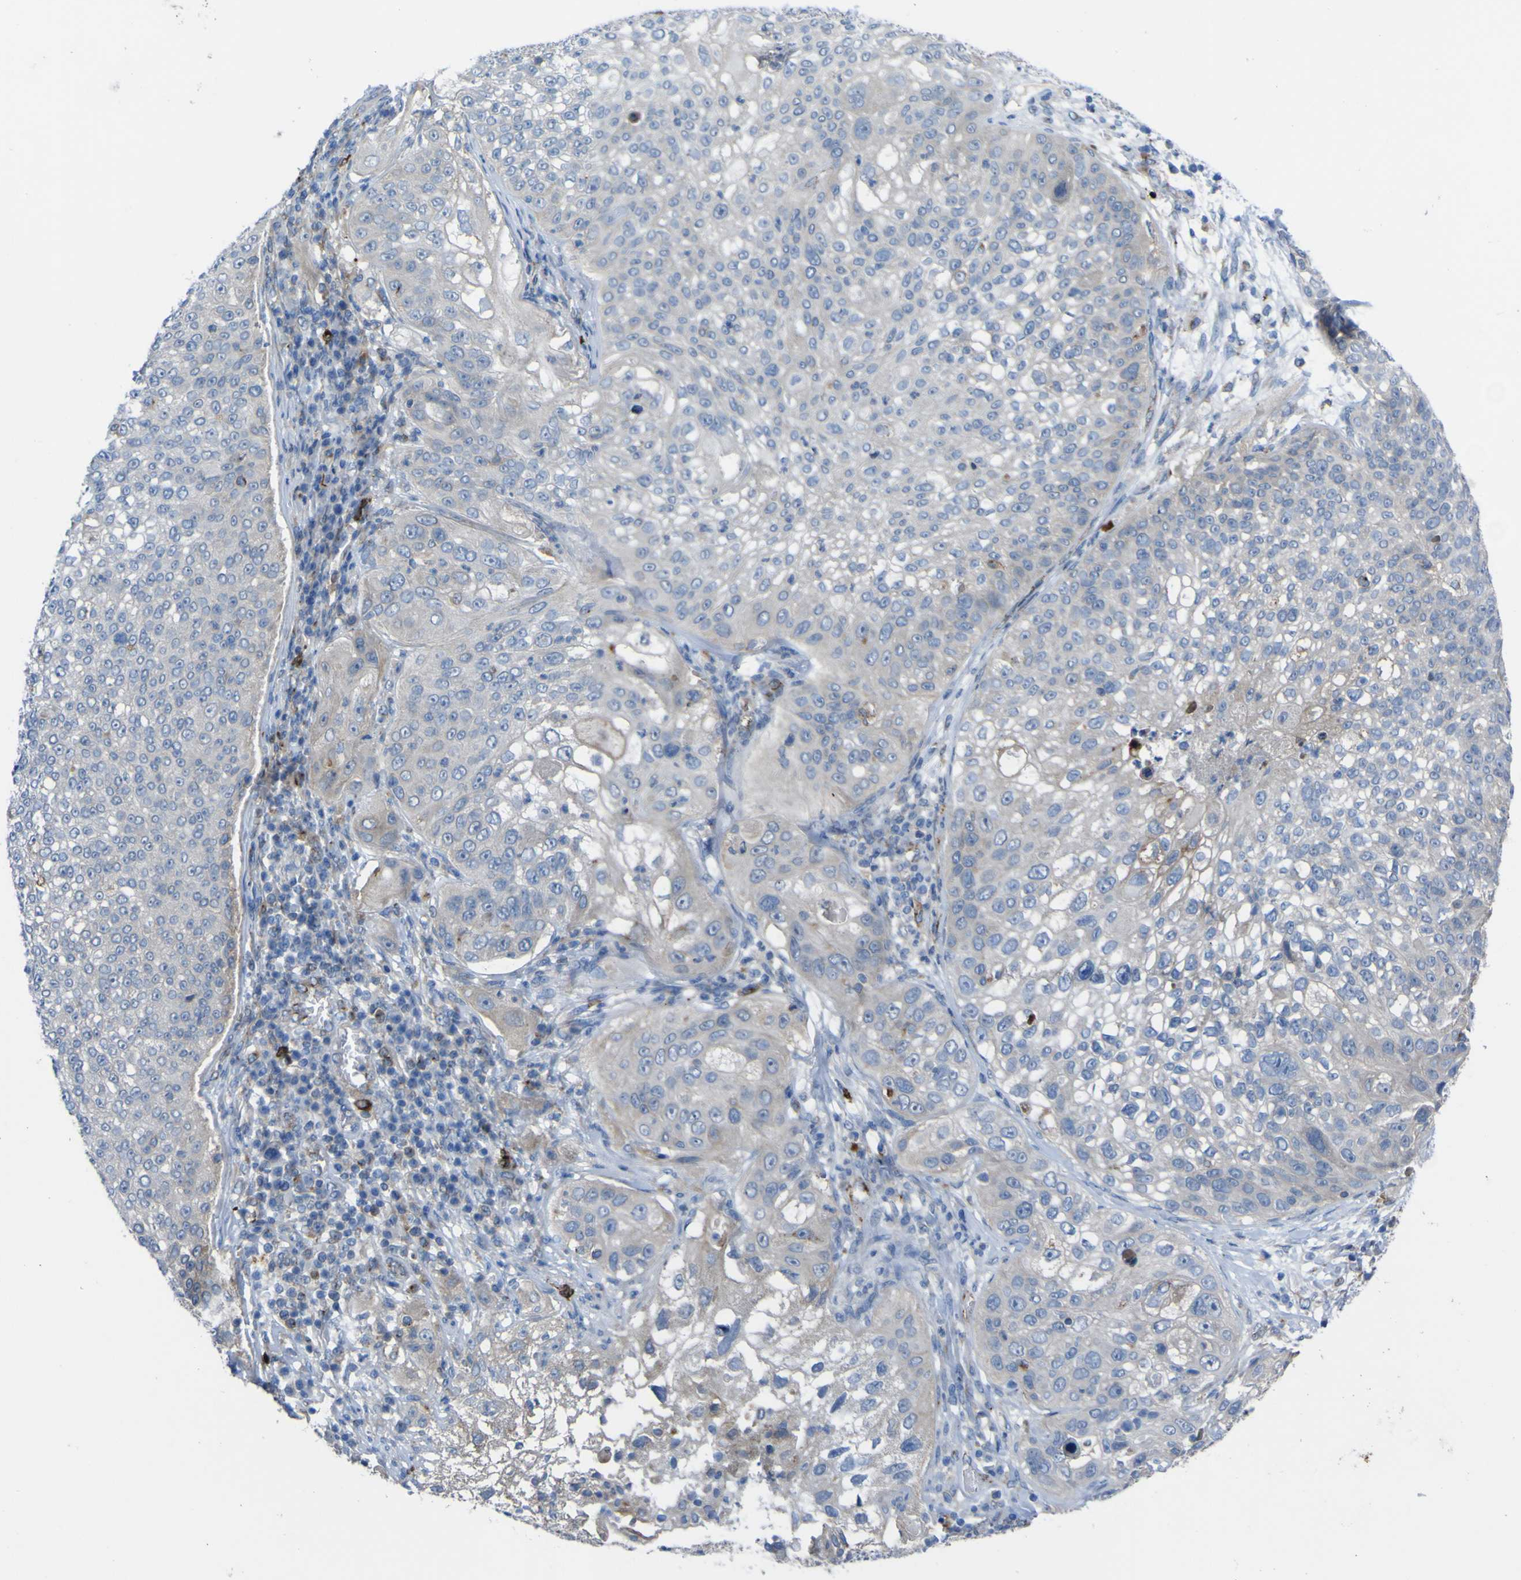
{"staining": {"intensity": "weak", "quantity": "<25%", "location": "cytoplasmic/membranous"}, "tissue": "lung cancer", "cell_type": "Tumor cells", "image_type": "cancer", "snomed": [{"axis": "morphology", "description": "Inflammation, NOS"}, {"axis": "morphology", "description": "Squamous cell carcinoma, NOS"}, {"axis": "topography", "description": "Lymph node"}, {"axis": "topography", "description": "Soft tissue"}, {"axis": "topography", "description": "Lung"}], "caption": "An immunohistochemistry (IHC) photomicrograph of lung squamous cell carcinoma is shown. There is no staining in tumor cells of lung squamous cell carcinoma. Brightfield microscopy of IHC stained with DAB (brown) and hematoxylin (blue), captured at high magnification.", "gene": "CST3", "patient": {"sex": "male", "age": 66}}